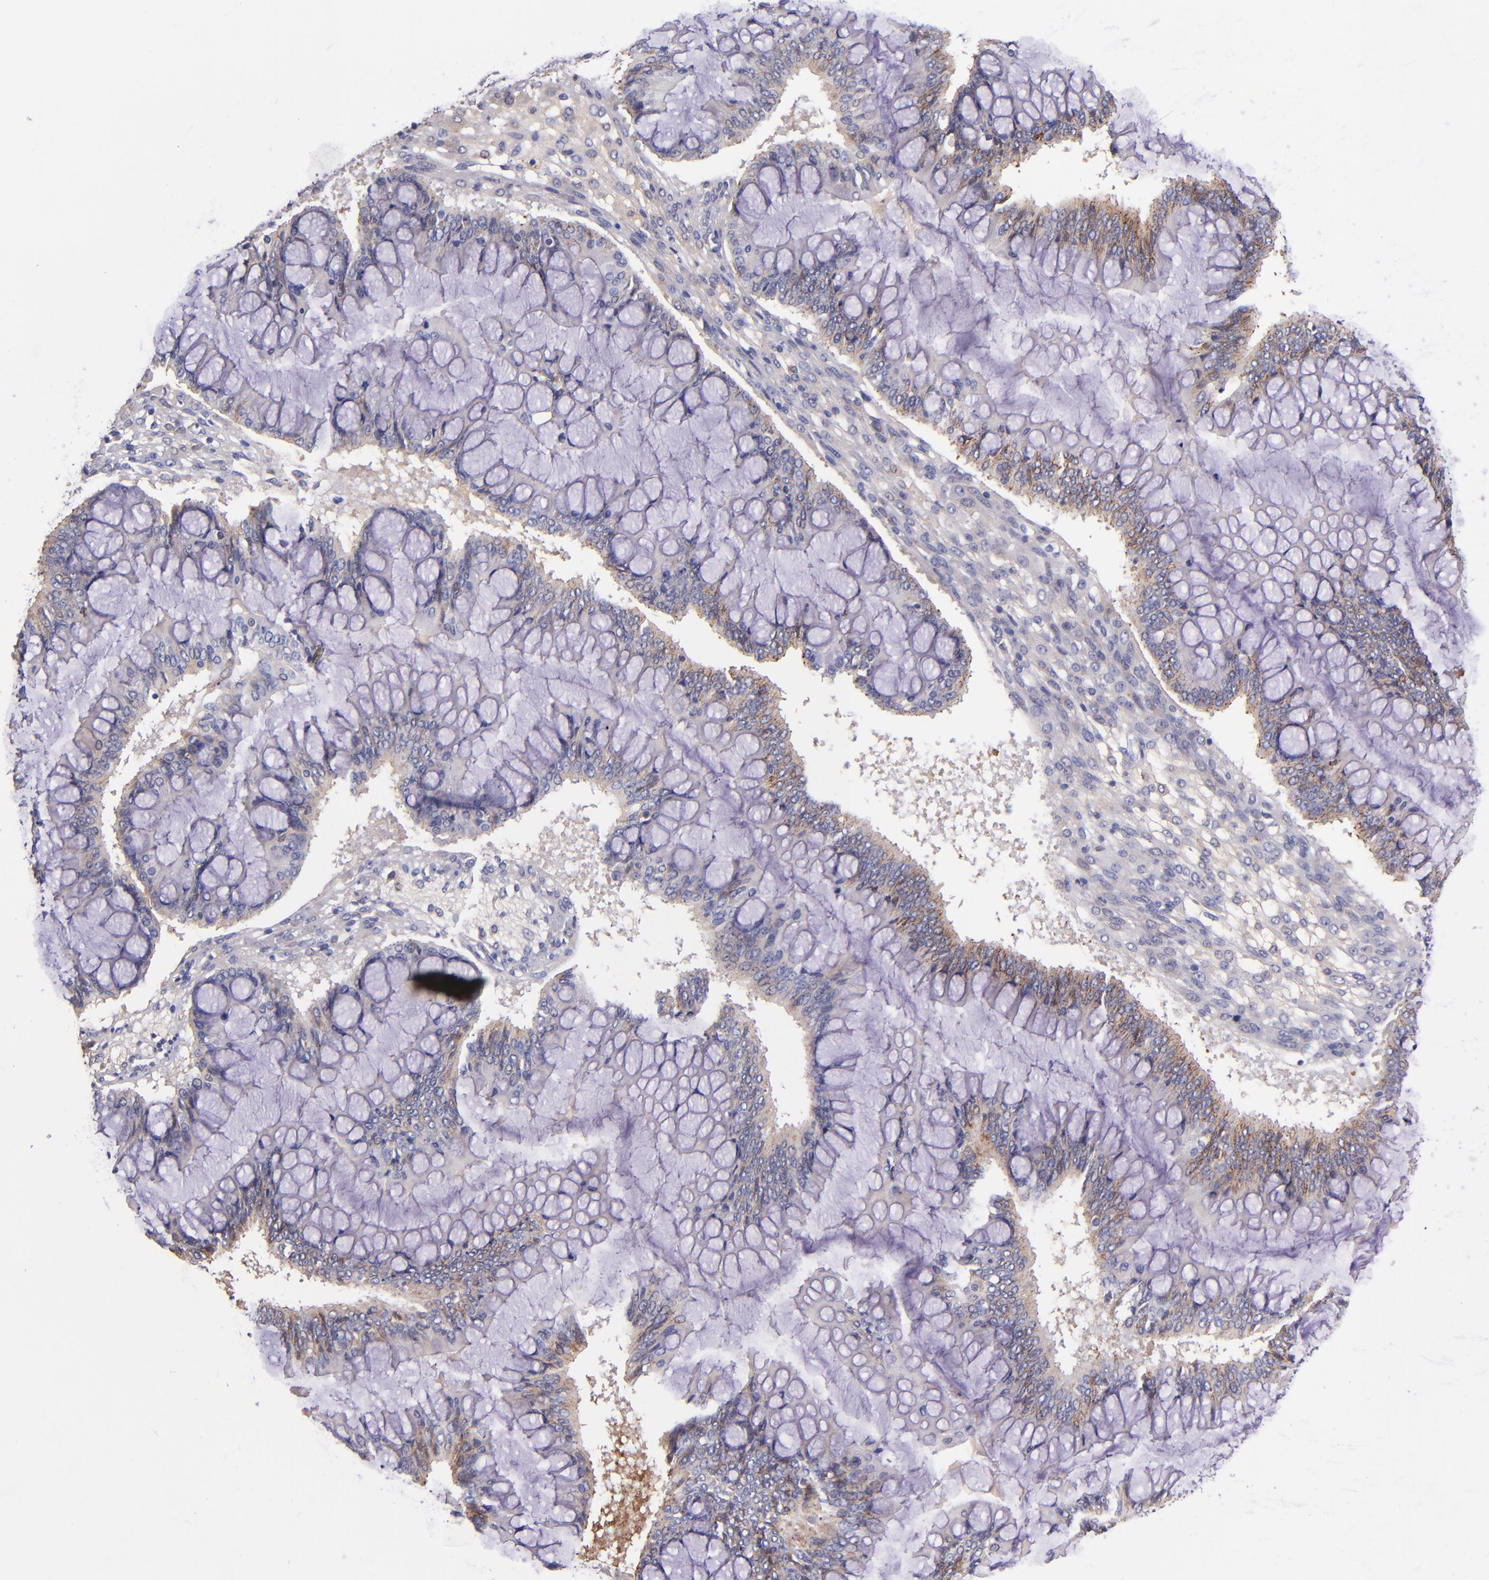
{"staining": {"intensity": "moderate", "quantity": ">75%", "location": "cytoplasmic/membranous"}, "tissue": "ovarian cancer", "cell_type": "Tumor cells", "image_type": "cancer", "snomed": [{"axis": "morphology", "description": "Cystadenocarcinoma, mucinous, NOS"}, {"axis": "topography", "description": "Ovary"}], "caption": "Immunohistochemical staining of human ovarian mucinous cystadenocarcinoma exhibits medium levels of moderate cytoplasmic/membranous protein staining in about >75% of tumor cells.", "gene": "KNG1", "patient": {"sex": "female", "age": 73}}